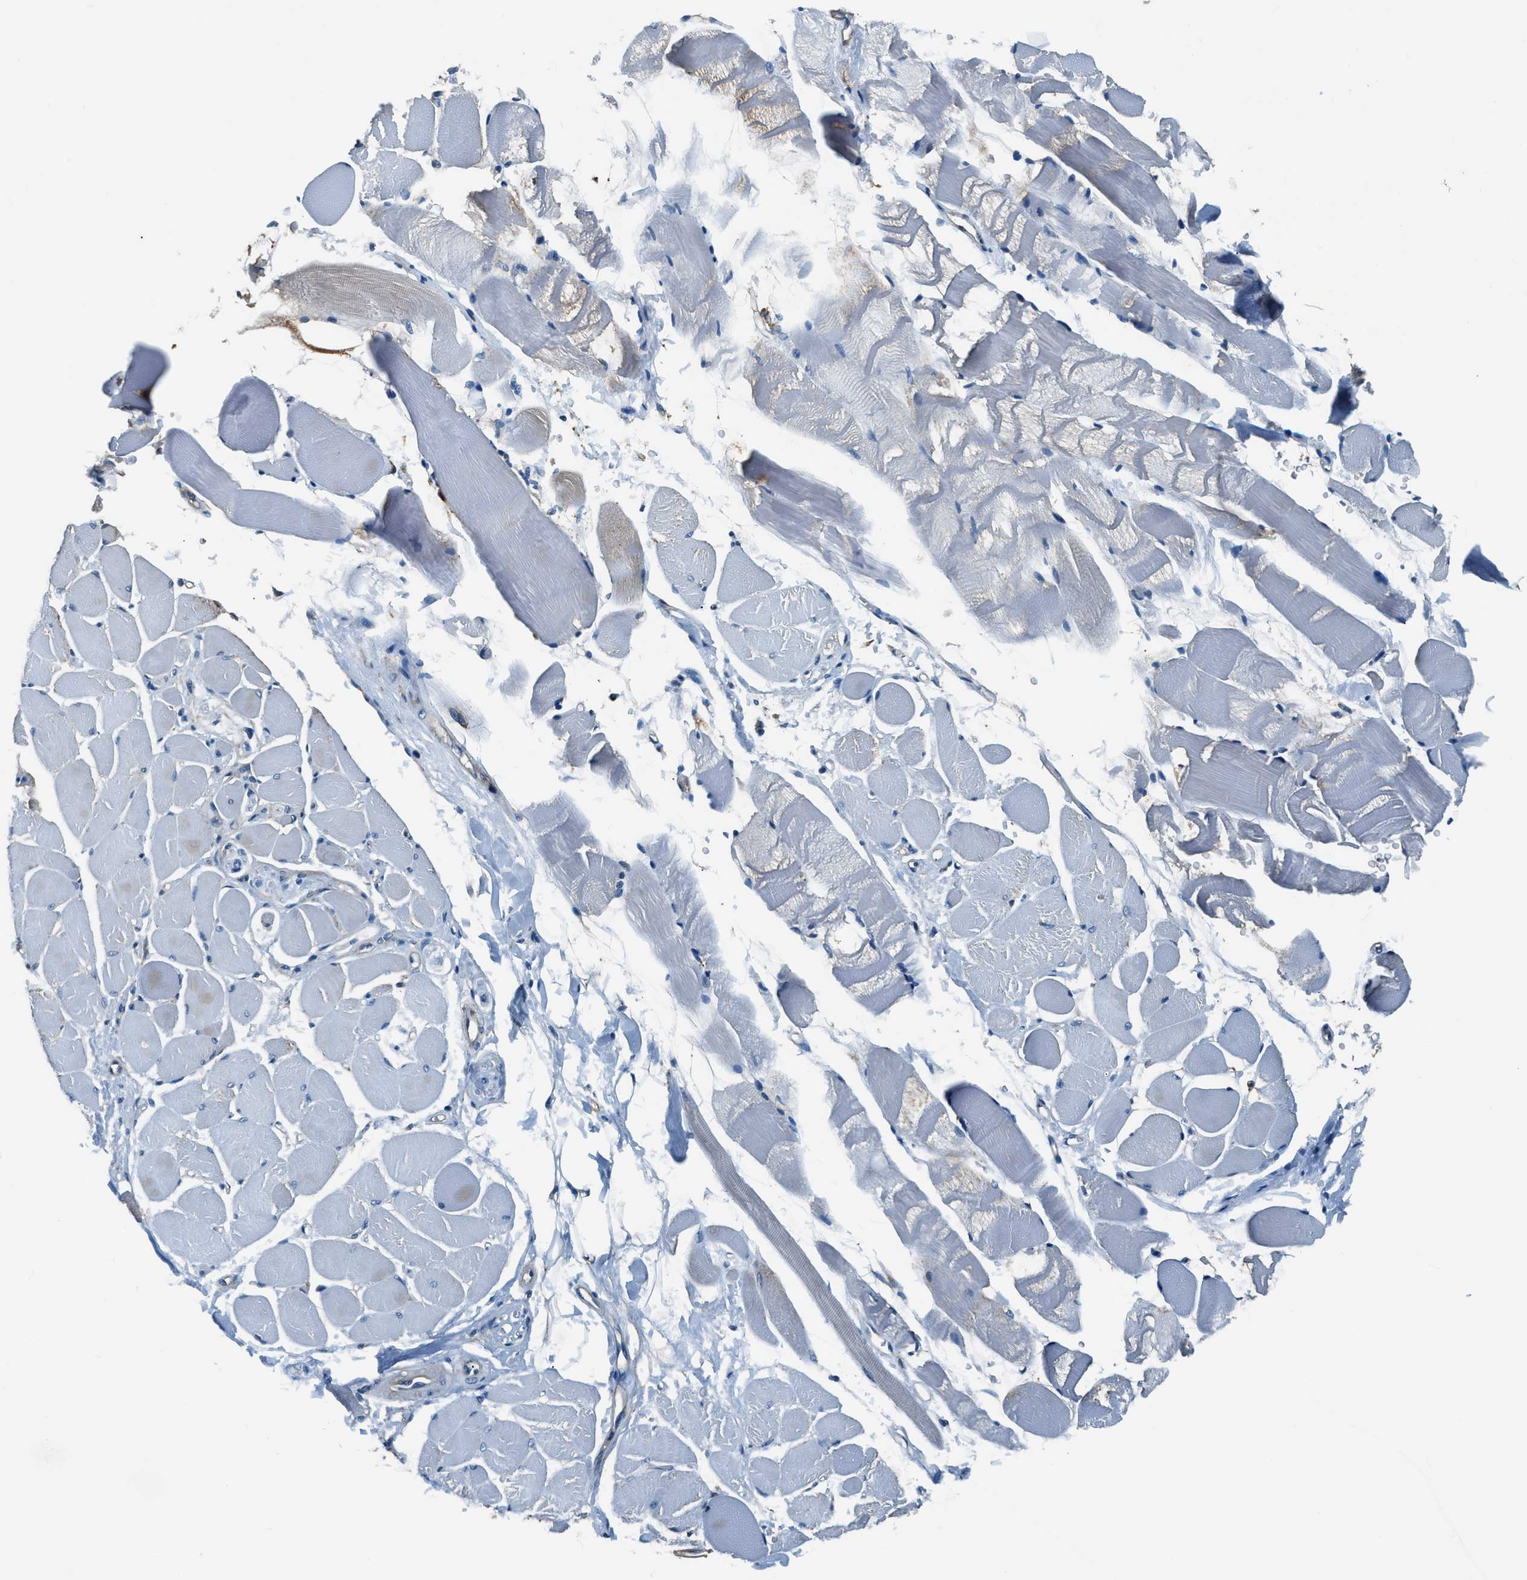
{"staining": {"intensity": "negative", "quantity": "none", "location": "none"}, "tissue": "skeletal muscle", "cell_type": "Myocytes", "image_type": "normal", "snomed": [{"axis": "morphology", "description": "Normal tissue, NOS"}, {"axis": "topography", "description": "Skeletal muscle"}, {"axis": "topography", "description": "Peripheral nerve tissue"}], "caption": "IHC of unremarkable human skeletal muscle reveals no expression in myocytes. (Immunohistochemistry (ihc), brightfield microscopy, high magnification).", "gene": "EEA1", "patient": {"sex": "female", "age": 84}}